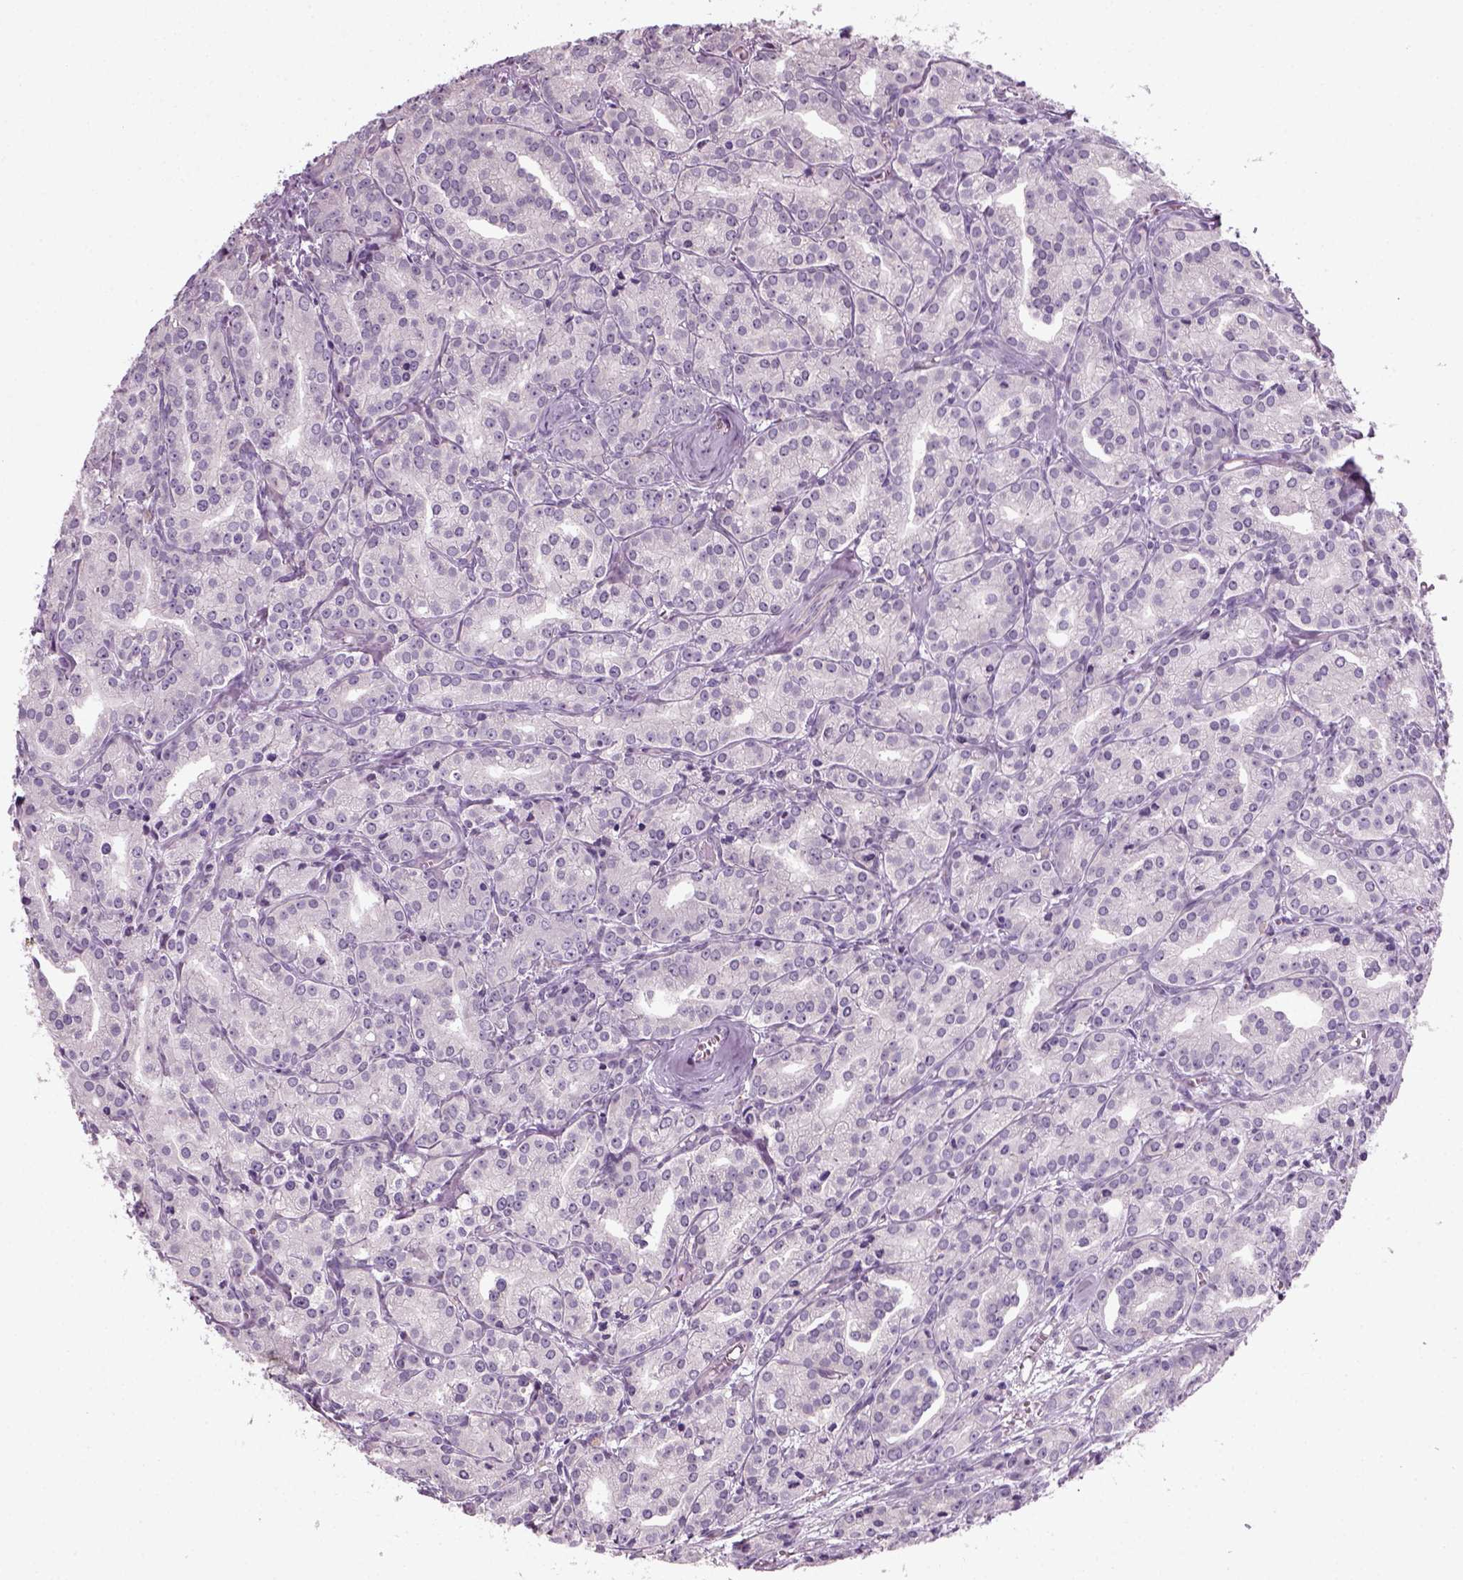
{"staining": {"intensity": "negative", "quantity": "none", "location": "none"}, "tissue": "prostate cancer", "cell_type": "Tumor cells", "image_type": "cancer", "snomed": [{"axis": "morphology", "description": "Adenocarcinoma, Medium grade"}, {"axis": "topography", "description": "Prostate"}], "caption": "IHC of human prostate cancer exhibits no staining in tumor cells. (Immunohistochemistry, brightfield microscopy, high magnification).", "gene": "ELOVL3", "patient": {"sex": "male", "age": 74}}